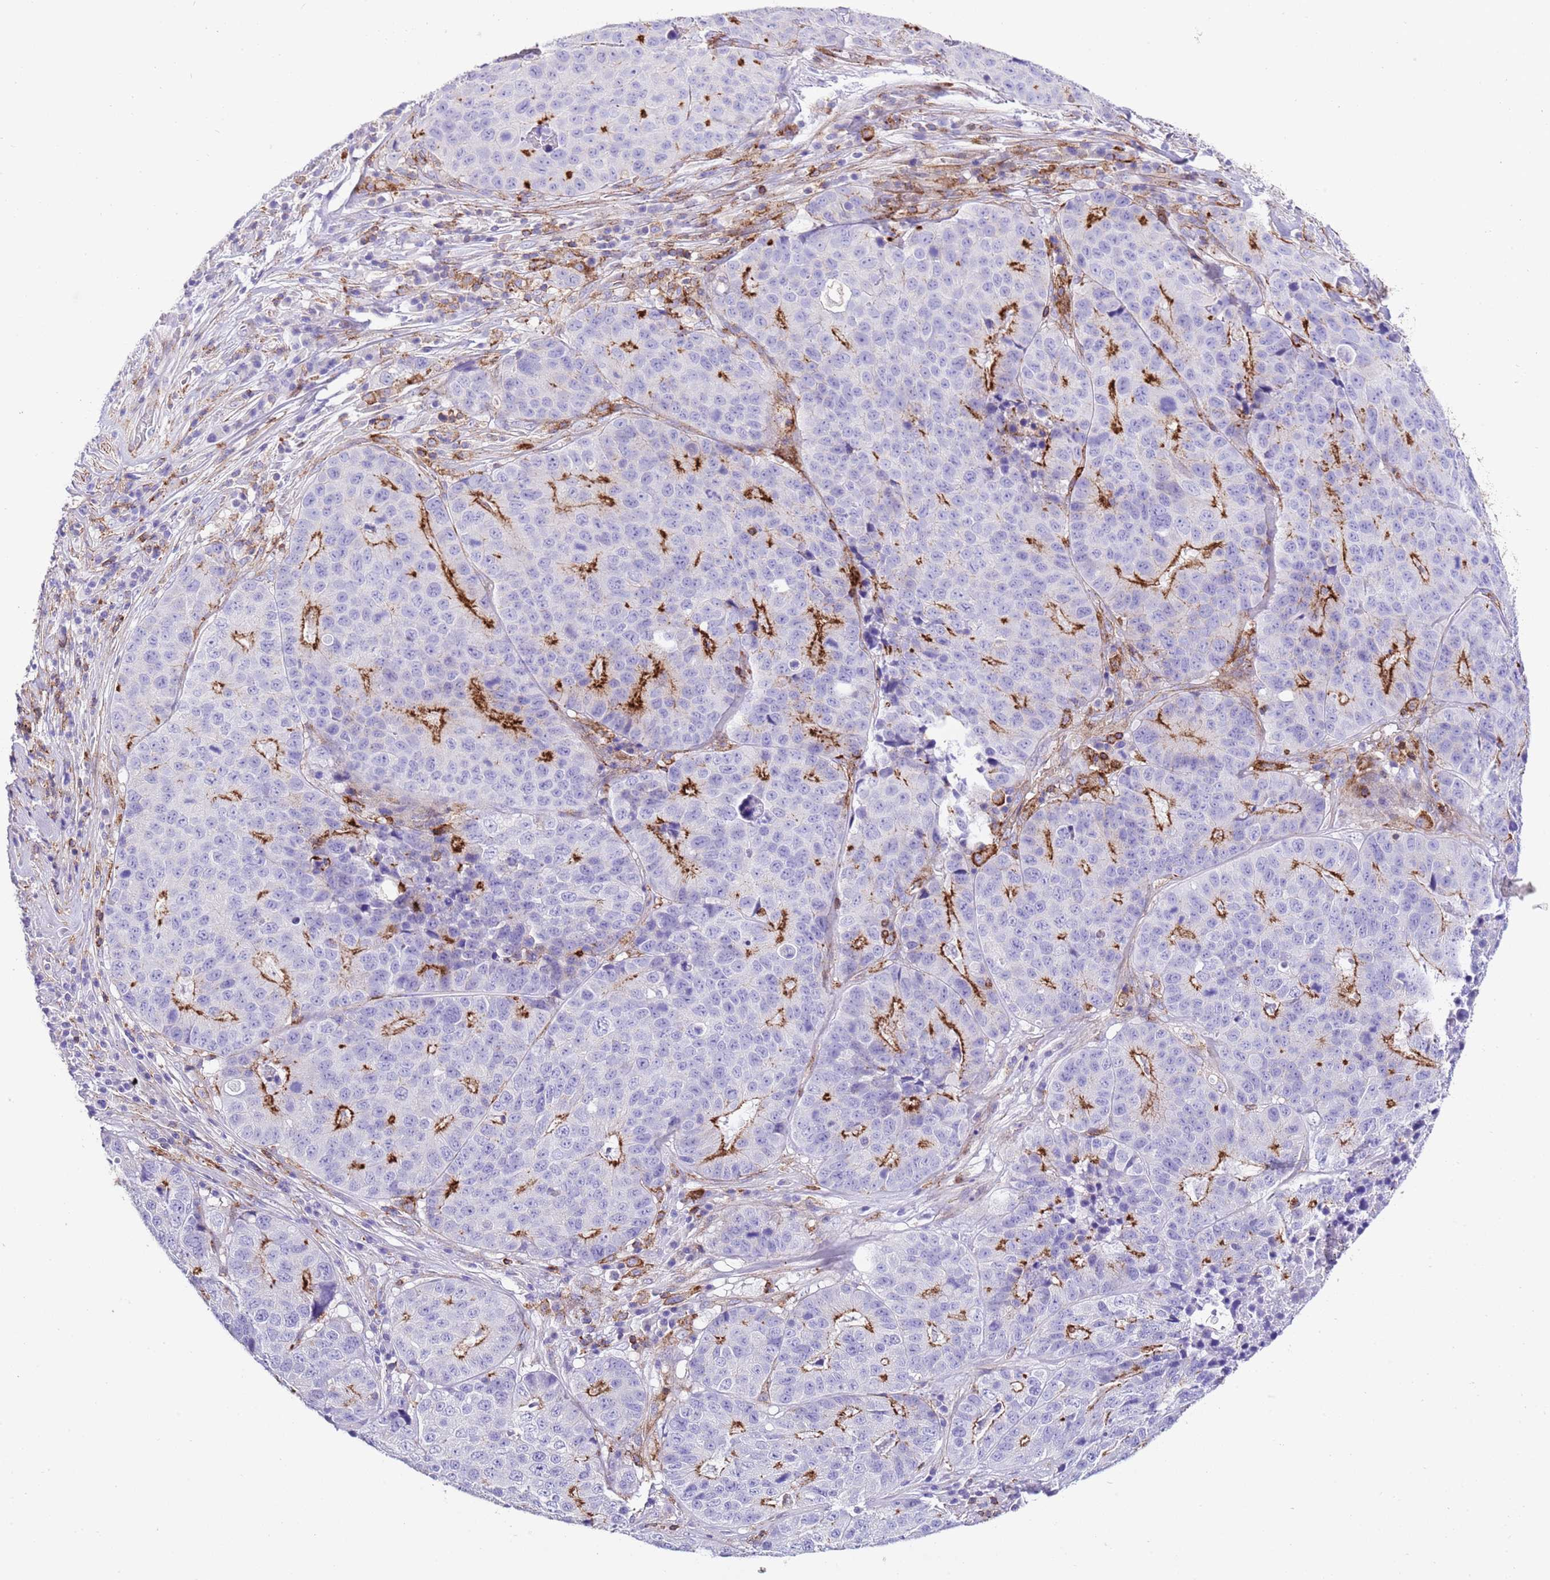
{"staining": {"intensity": "moderate", "quantity": "25%-75%", "location": "cytoplasmic/membranous"}, "tissue": "stomach cancer", "cell_type": "Tumor cells", "image_type": "cancer", "snomed": [{"axis": "morphology", "description": "Adenocarcinoma, NOS"}, {"axis": "topography", "description": "Stomach"}], "caption": "An image showing moderate cytoplasmic/membranous positivity in approximately 25%-75% of tumor cells in stomach adenocarcinoma, as visualized by brown immunohistochemical staining.", "gene": "ALDH3A1", "patient": {"sex": "male", "age": 71}}